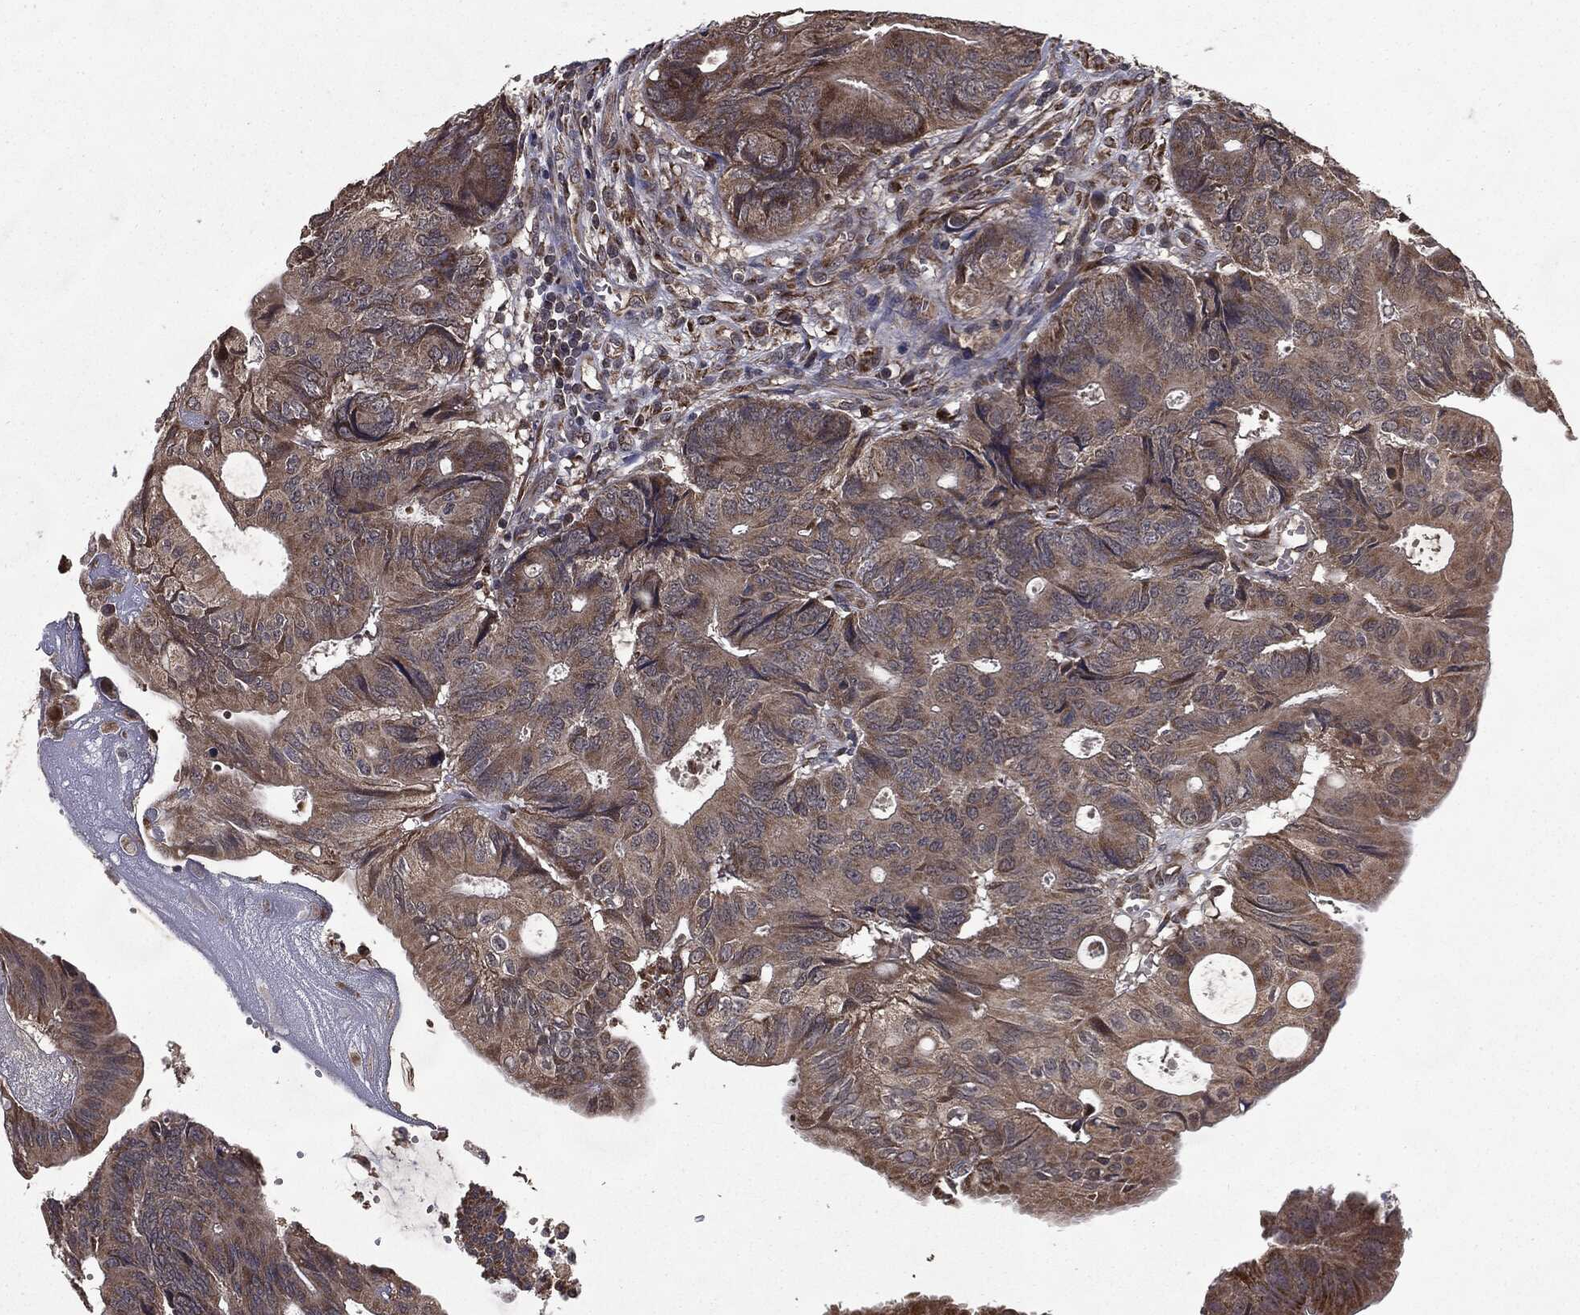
{"staining": {"intensity": "moderate", "quantity": ">75%", "location": "cytoplasmic/membranous"}, "tissue": "colorectal cancer", "cell_type": "Tumor cells", "image_type": "cancer", "snomed": [{"axis": "morphology", "description": "Normal tissue, NOS"}, {"axis": "morphology", "description": "Adenocarcinoma, NOS"}, {"axis": "topography", "description": "Colon"}], "caption": "The photomicrograph displays immunohistochemical staining of adenocarcinoma (colorectal). There is moderate cytoplasmic/membranous staining is identified in about >75% of tumor cells.", "gene": "HDAC5", "patient": {"sex": "male", "age": 65}}